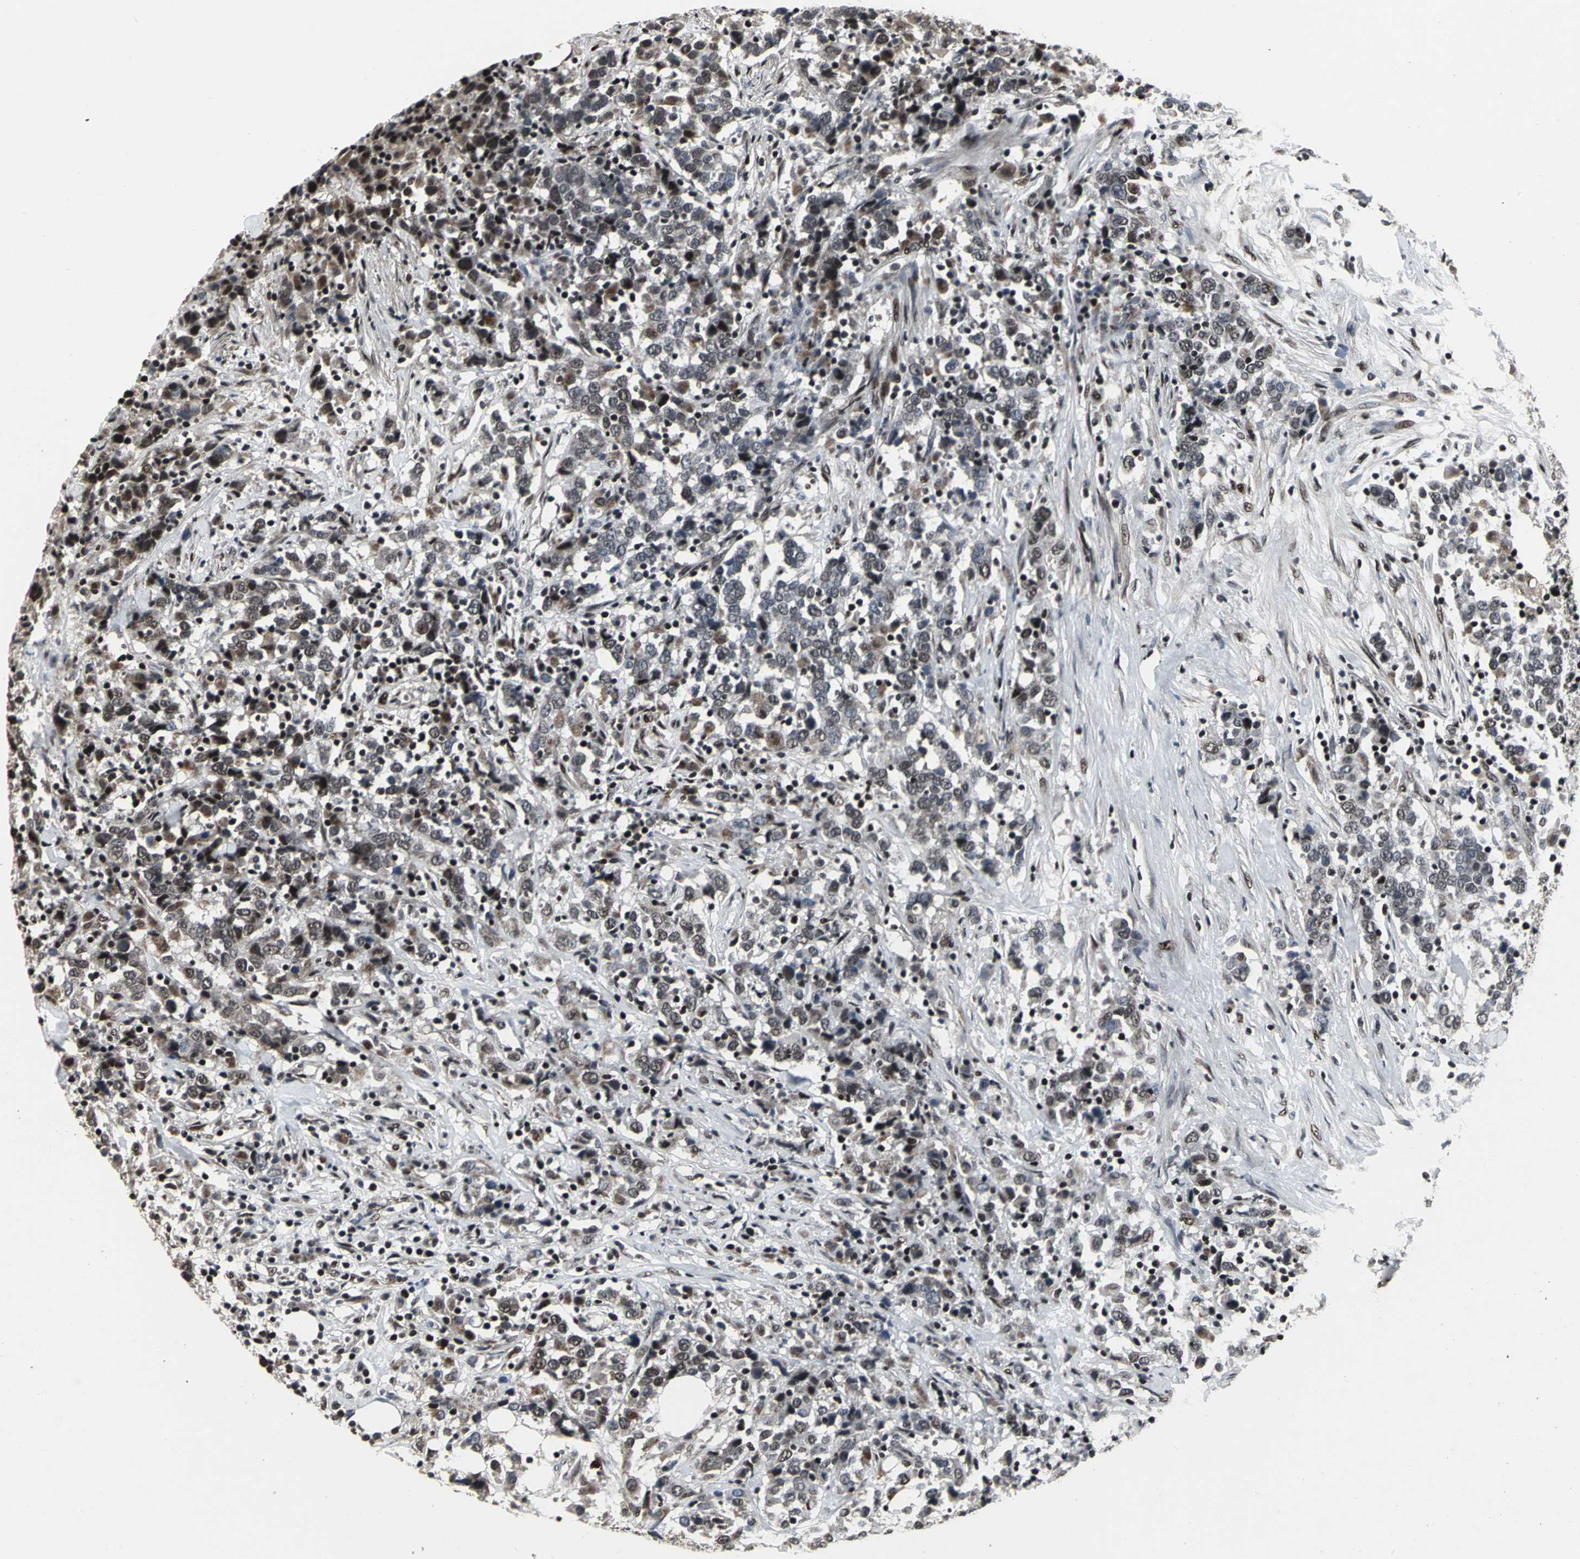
{"staining": {"intensity": "weak", "quantity": "25%-75%", "location": "cytoplasmic/membranous"}, "tissue": "urothelial cancer", "cell_type": "Tumor cells", "image_type": "cancer", "snomed": [{"axis": "morphology", "description": "Urothelial carcinoma, High grade"}, {"axis": "topography", "description": "Urinary bladder"}], "caption": "IHC of human urothelial carcinoma (high-grade) reveals low levels of weak cytoplasmic/membranous staining in about 25%-75% of tumor cells.", "gene": "SRF", "patient": {"sex": "male", "age": 61}}